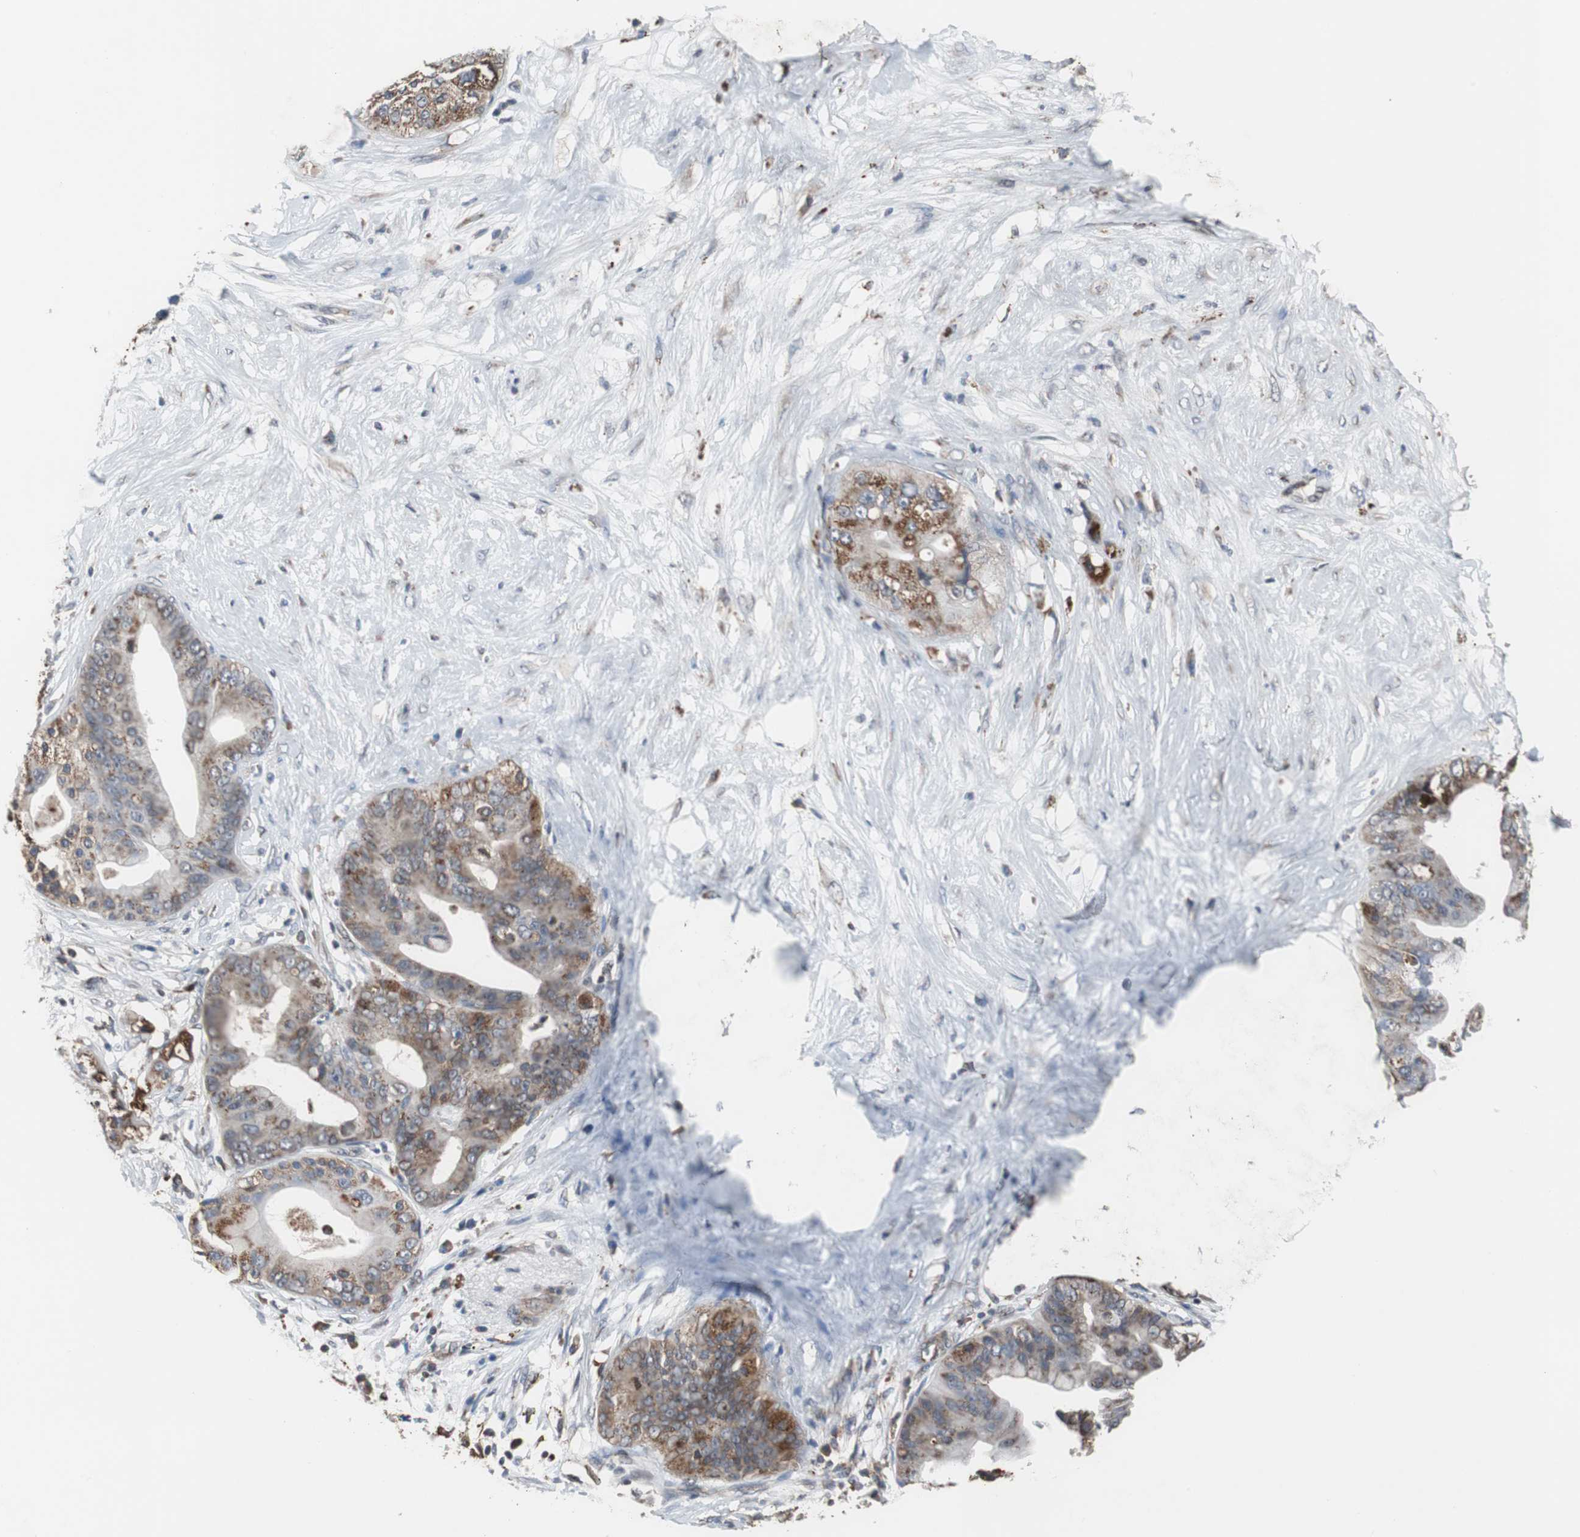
{"staining": {"intensity": "strong", "quantity": ">75%", "location": "cytoplasmic/membranous"}, "tissue": "pancreatic cancer", "cell_type": "Tumor cells", "image_type": "cancer", "snomed": [{"axis": "morphology", "description": "Adenocarcinoma, NOS"}, {"axis": "topography", "description": "Pancreas"}], "caption": "Protein analysis of pancreatic cancer (adenocarcinoma) tissue displays strong cytoplasmic/membranous expression in about >75% of tumor cells.", "gene": "USP10", "patient": {"sex": "female", "age": 75}}